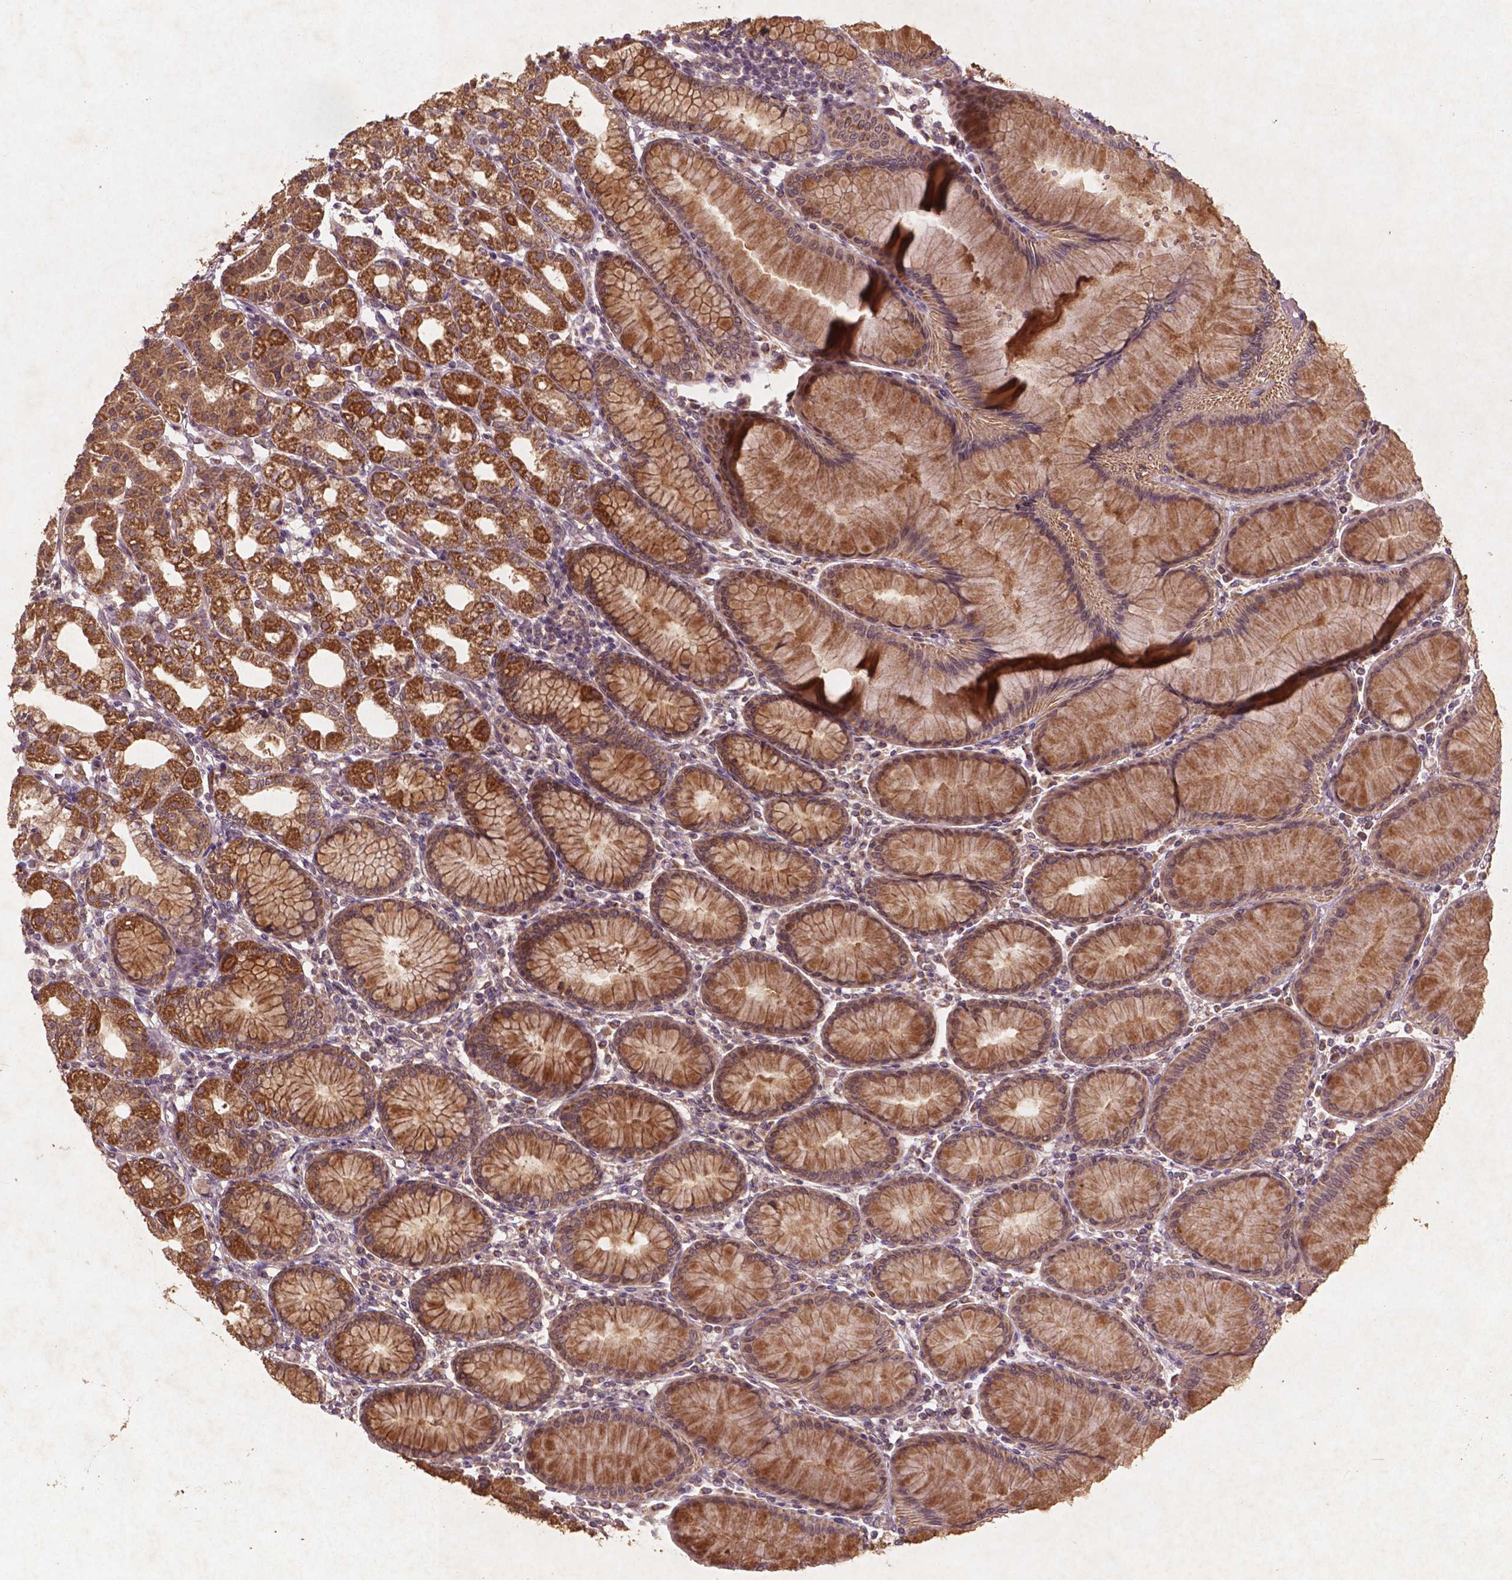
{"staining": {"intensity": "strong", "quantity": ">75%", "location": "cytoplasmic/membranous"}, "tissue": "stomach", "cell_type": "Glandular cells", "image_type": "normal", "snomed": [{"axis": "morphology", "description": "Normal tissue, NOS"}, {"axis": "topography", "description": "Skeletal muscle"}, {"axis": "topography", "description": "Stomach"}], "caption": "Protein positivity by immunohistochemistry demonstrates strong cytoplasmic/membranous positivity in approximately >75% of glandular cells in normal stomach. (DAB (3,3'-diaminobenzidine) IHC, brown staining for protein, blue staining for nuclei).", "gene": "ST6GALNAC5", "patient": {"sex": "female", "age": 57}}